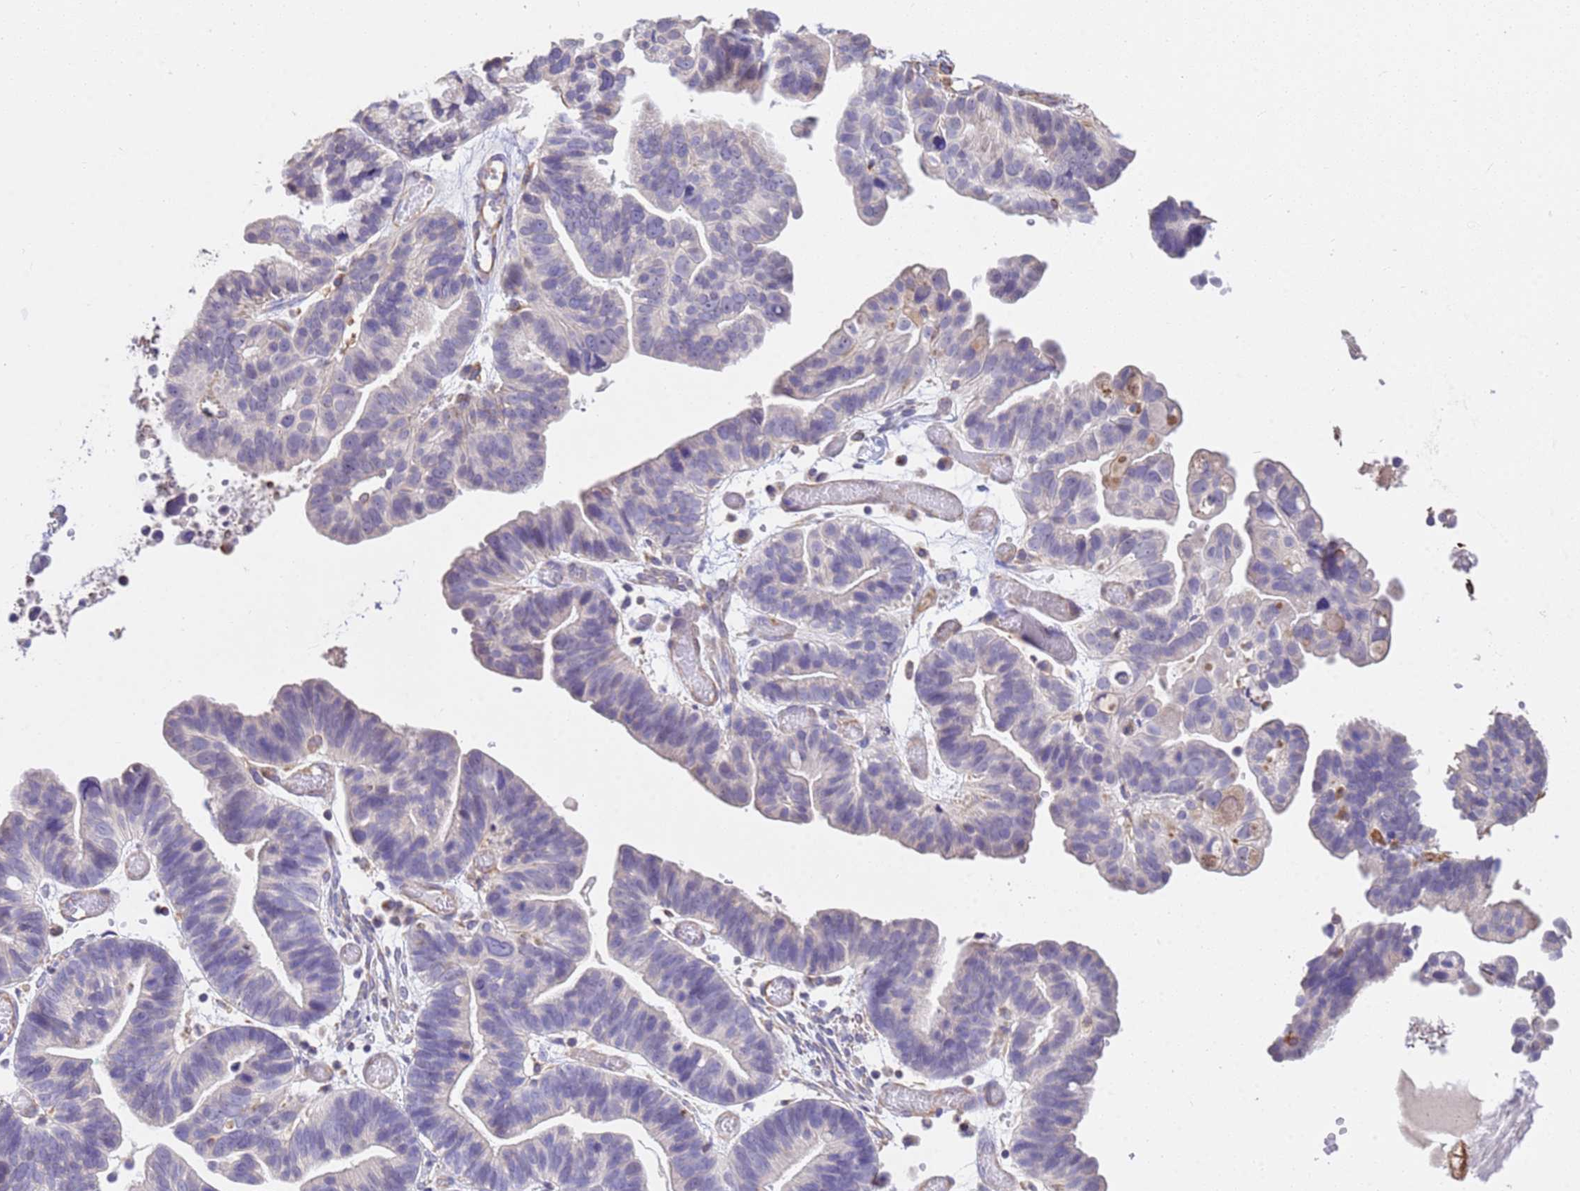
{"staining": {"intensity": "negative", "quantity": "none", "location": "none"}, "tissue": "ovarian cancer", "cell_type": "Tumor cells", "image_type": "cancer", "snomed": [{"axis": "morphology", "description": "Cystadenocarcinoma, serous, NOS"}, {"axis": "topography", "description": "Ovary"}], "caption": "Ovarian serous cystadenocarcinoma was stained to show a protein in brown. There is no significant staining in tumor cells.", "gene": "TCEAL3", "patient": {"sex": "female", "age": 56}}